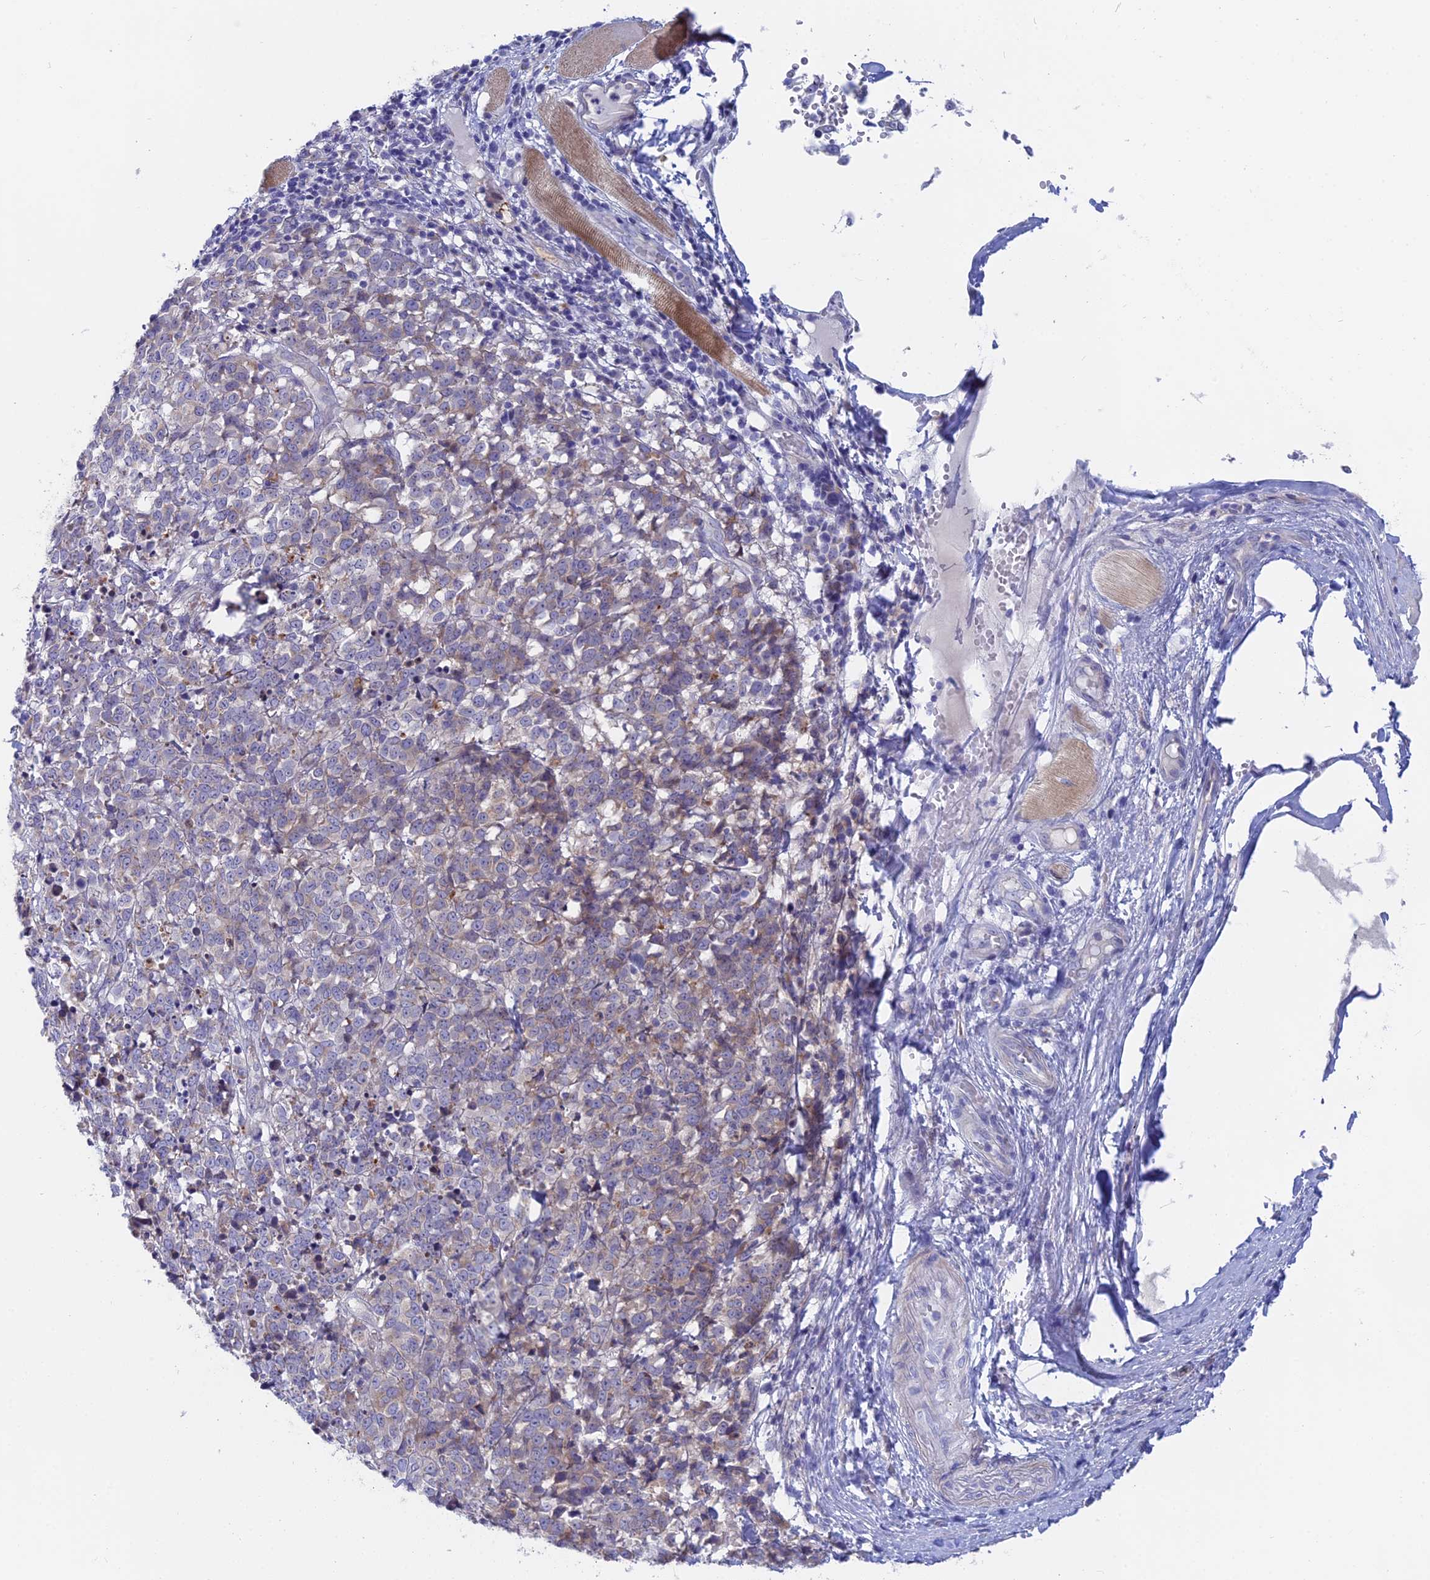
{"staining": {"intensity": "weak", "quantity": "<25%", "location": "cytoplasmic/membranous"}, "tissue": "melanoma", "cell_type": "Tumor cells", "image_type": "cancer", "snomed": [{"axis": "morphology", "description": "Malignant melanoma, NOS"}, {"axis": "topography", "description": "Skin"}], "caption": "Immunohistochemistry micrograph of neoplastic tissue: malignant melanoma stained with DAB demonstrates no significant protein expression in tumor cells. Nuclei are stained in blue.", "gene": "GLB1L", "patient": {"sex": "female", "age": 72}}